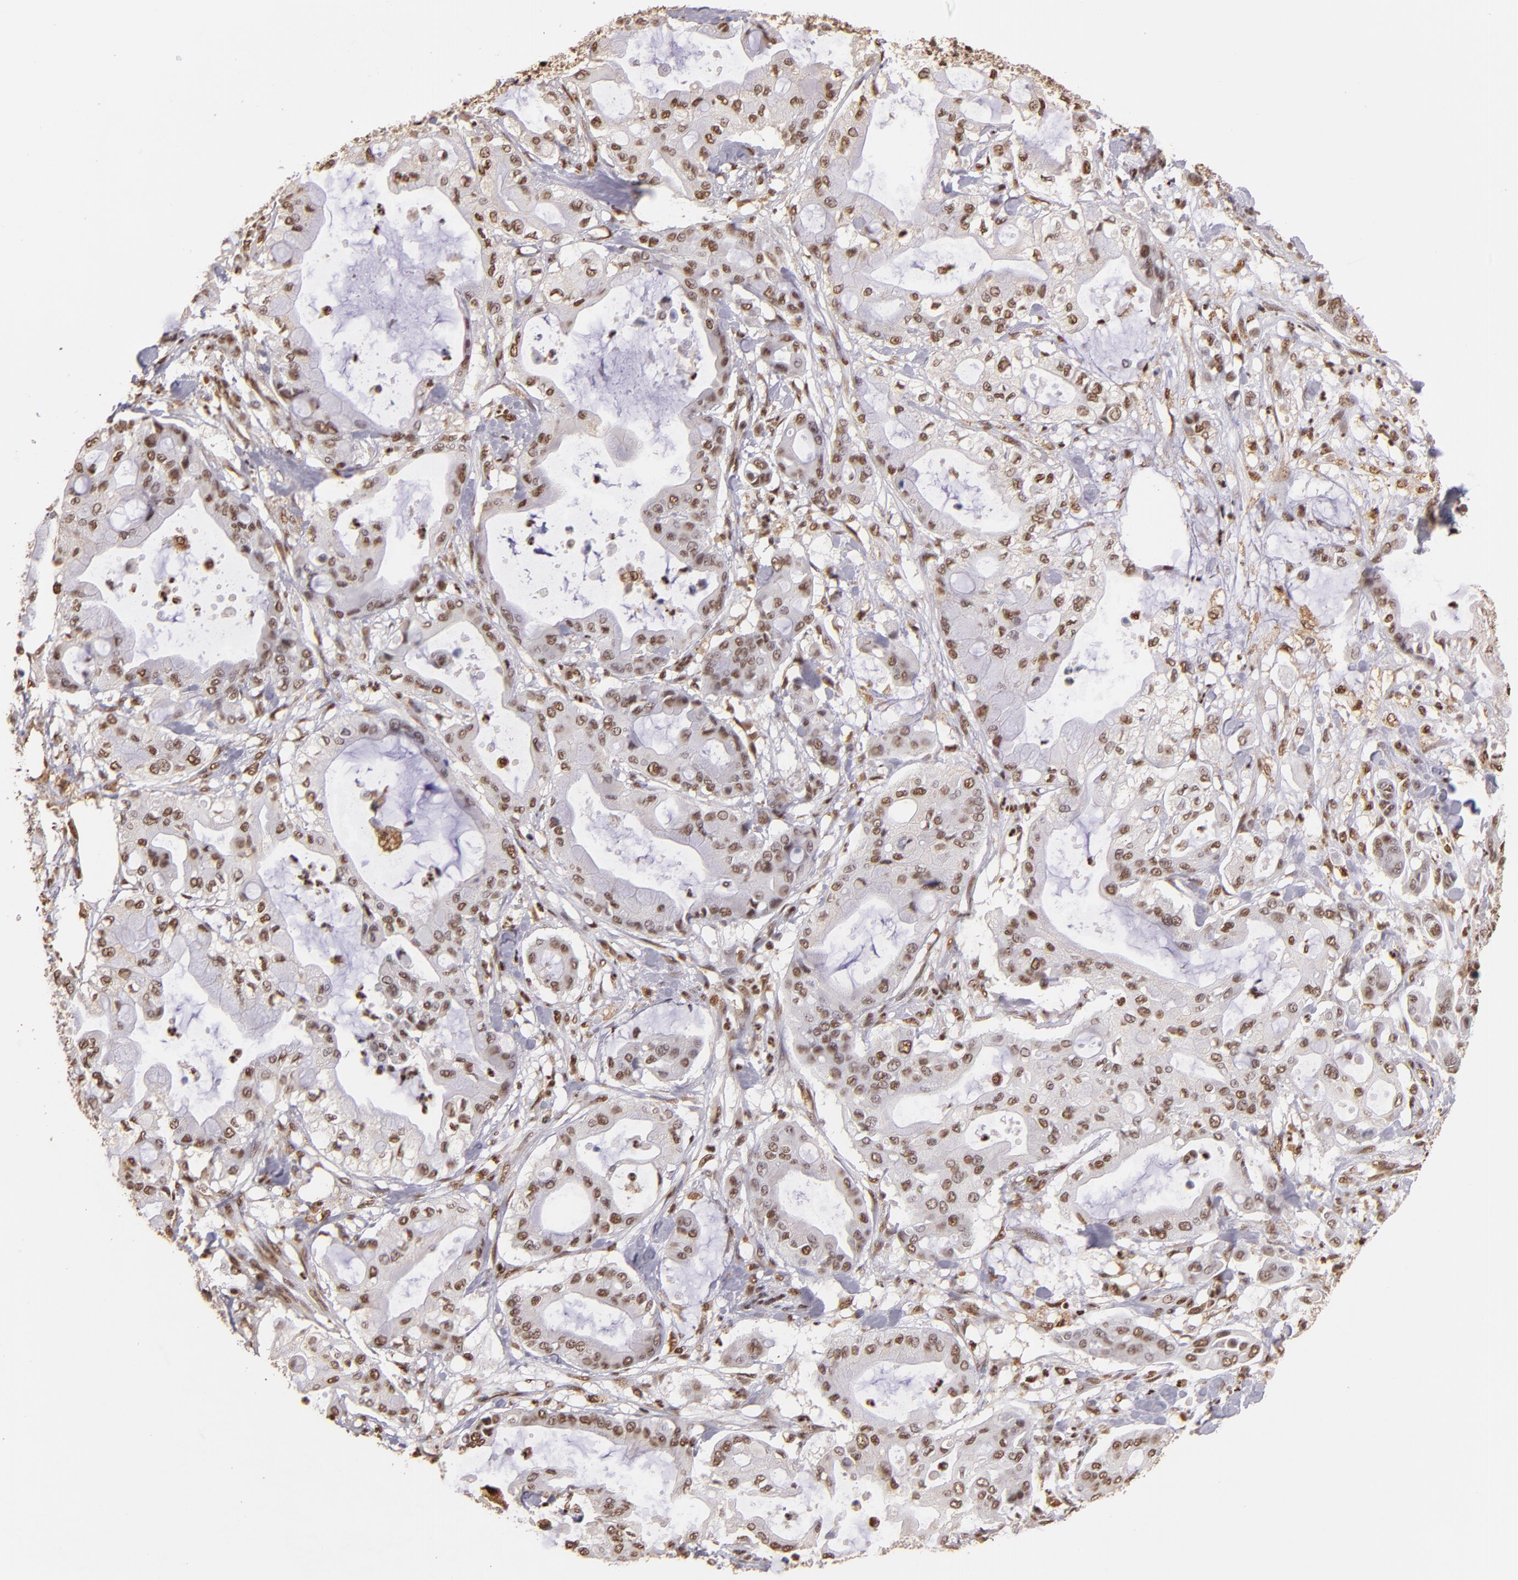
{"staining": {"intensity": "weak", "quantity": ">75%", "location": "nuclear"}, "tissue": "pancreatic cancer", "cell_type": "Tumor cells", "image_type": "cancer", "snomed": [{"axis": "morphology", "description": "Adenocarcinoma, NOS"}, {"axis": "morphology", "description": "Adenocarcinoma, metastatic, NOS"}, {"axis": "topography", "description": "Lymph node"}, {"axis": "topography", "description": "Pancreas"}, {"axis": "topography", "description": "Duodenum"}], "caption": "About >75% of tumor cells in human pancreatic cancer (metastatic adenocarcinoma) demonstrate weak nuclear protein staining as visualized by brown immunohistochemical staining.", "gene": "SP1", "patient": {"sex": "female", "age": 64}}